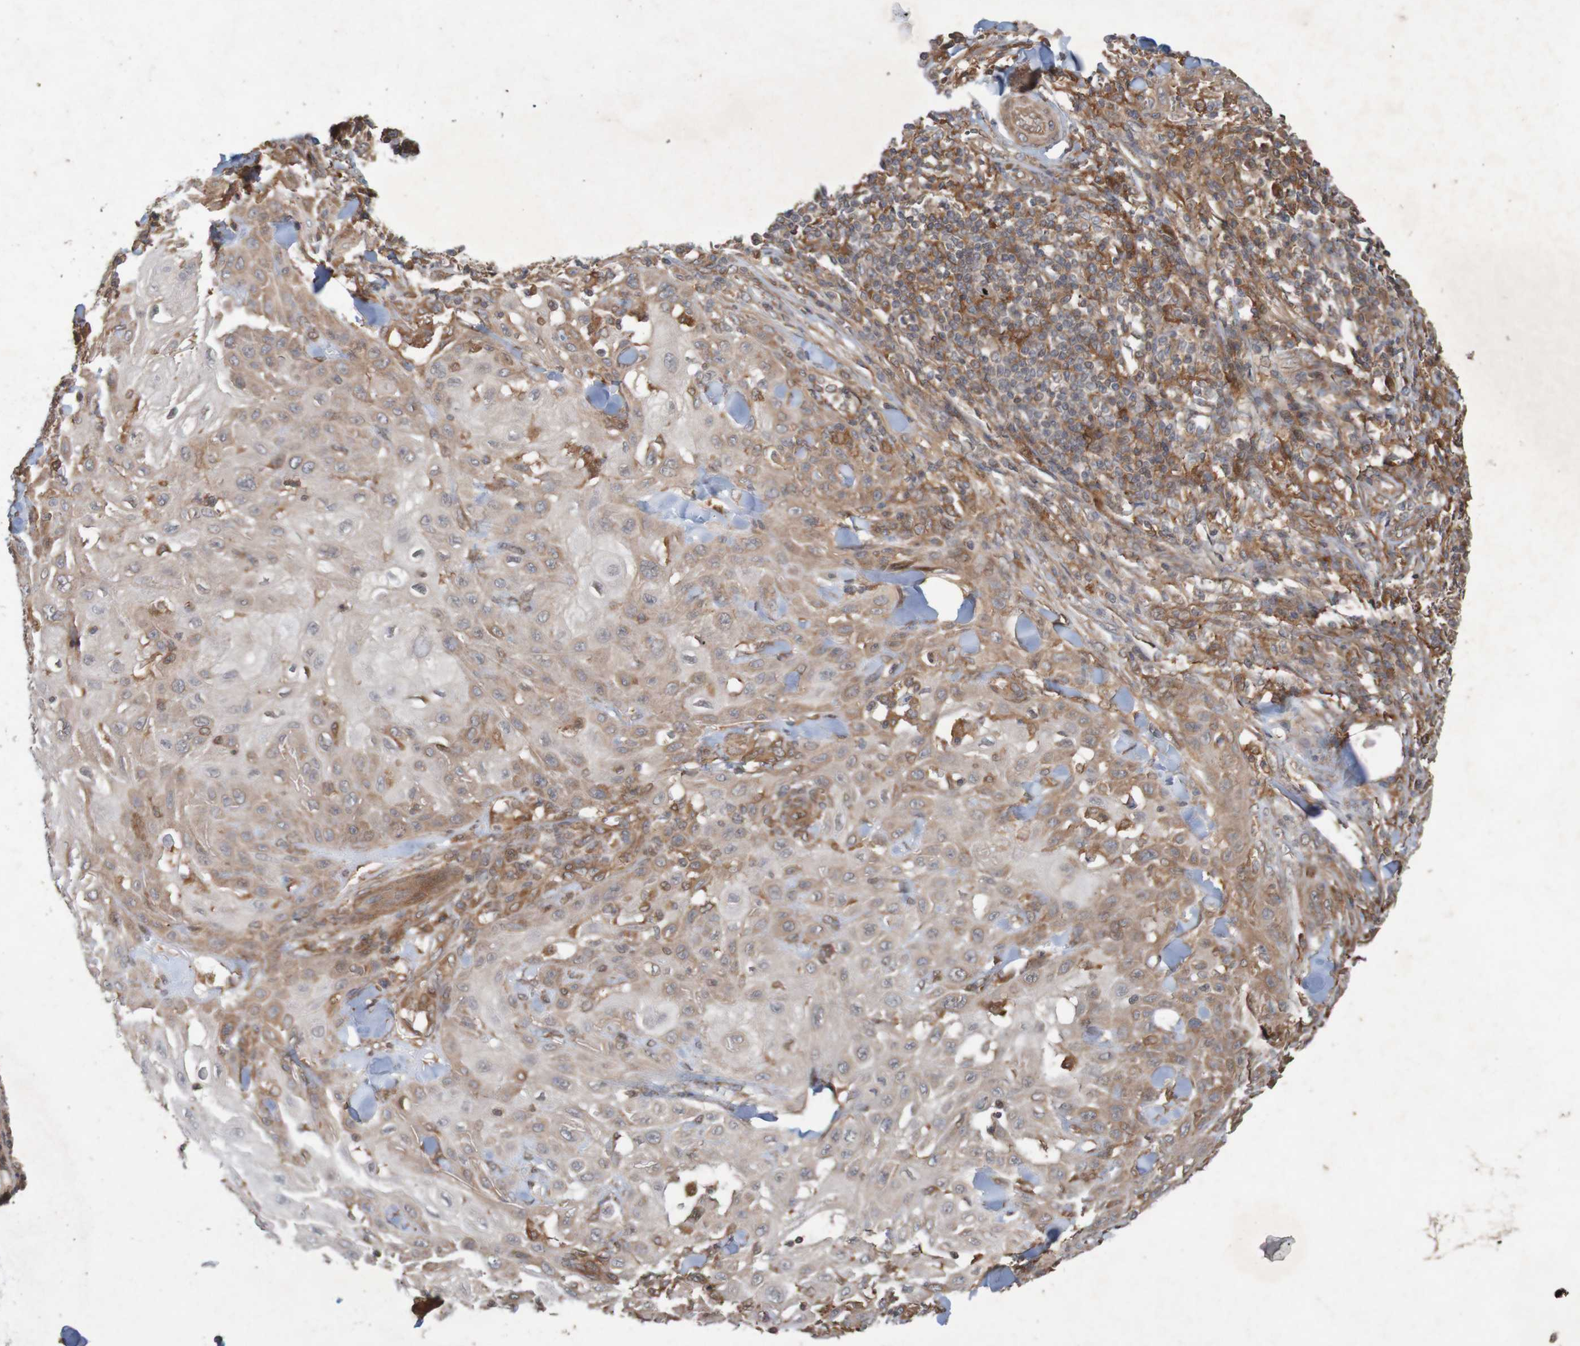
{"staining": {"intensity": "weak", "quantity": ">75%", "location": "cytoplasmic/membranous"}, "tissue": "skin cancer", "cell_type": "Tumor cells", "image_type": "cancer", "snomed": [{"axis": "morphology", "description": "Squamous cell carcinoma, NOS"}, {"axis": "topography", "description": "Skin"}], "caption": "Skin cancer stained with DAB immunohistochemistry (IHC) demonstrates low levels of weak cytoplasmic/membranous positivity in approximately >75% of tumor cells.", "gene": "ARHGEF11", "patient": {"sex": "male", "age": 24}}